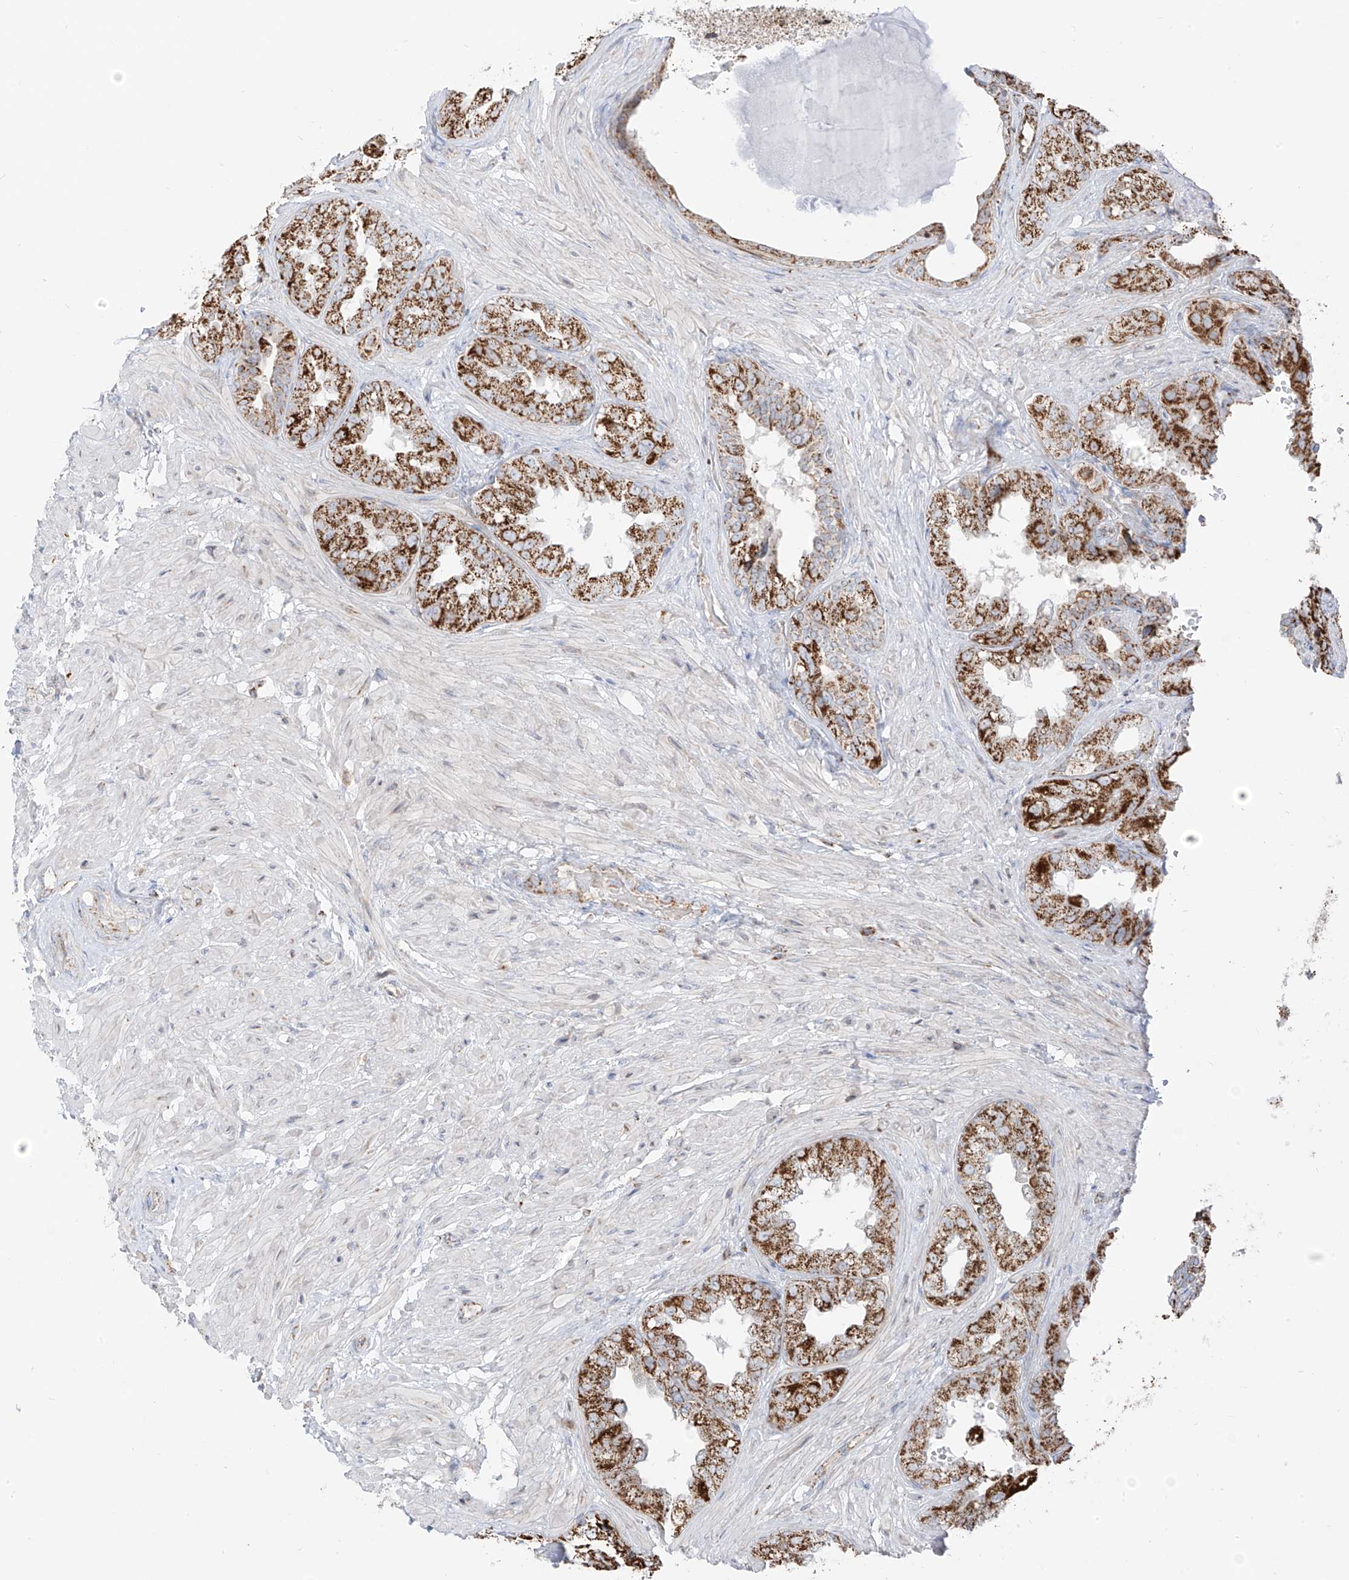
{"staining": {"intensity": "strong", "quantity": ">75%", "location": "cytoplasmic/membranous"}, "tissue": "seminal vesicle", "cell_type": "Glandular cells", "image_type": "normal", "snomed": [{"axis": "morphology", "description": "Normal tissue, NOS"}, {"axis": "topography", "description": "Seminal veicle"}, {"axis": "topography", "description": "Peripheral nerve tissue"}], "caption": "The histopathology image displays immunohistochemical staining of benign seminal vesicle. There is strong cytoplasmic/membranous staining is seen in about >75% of glandular cells. (Brightfield microscopy of DAB IHC at high magnification).", "gene": "ETHE1", "patient": {"sex": "male", "age": 63}}